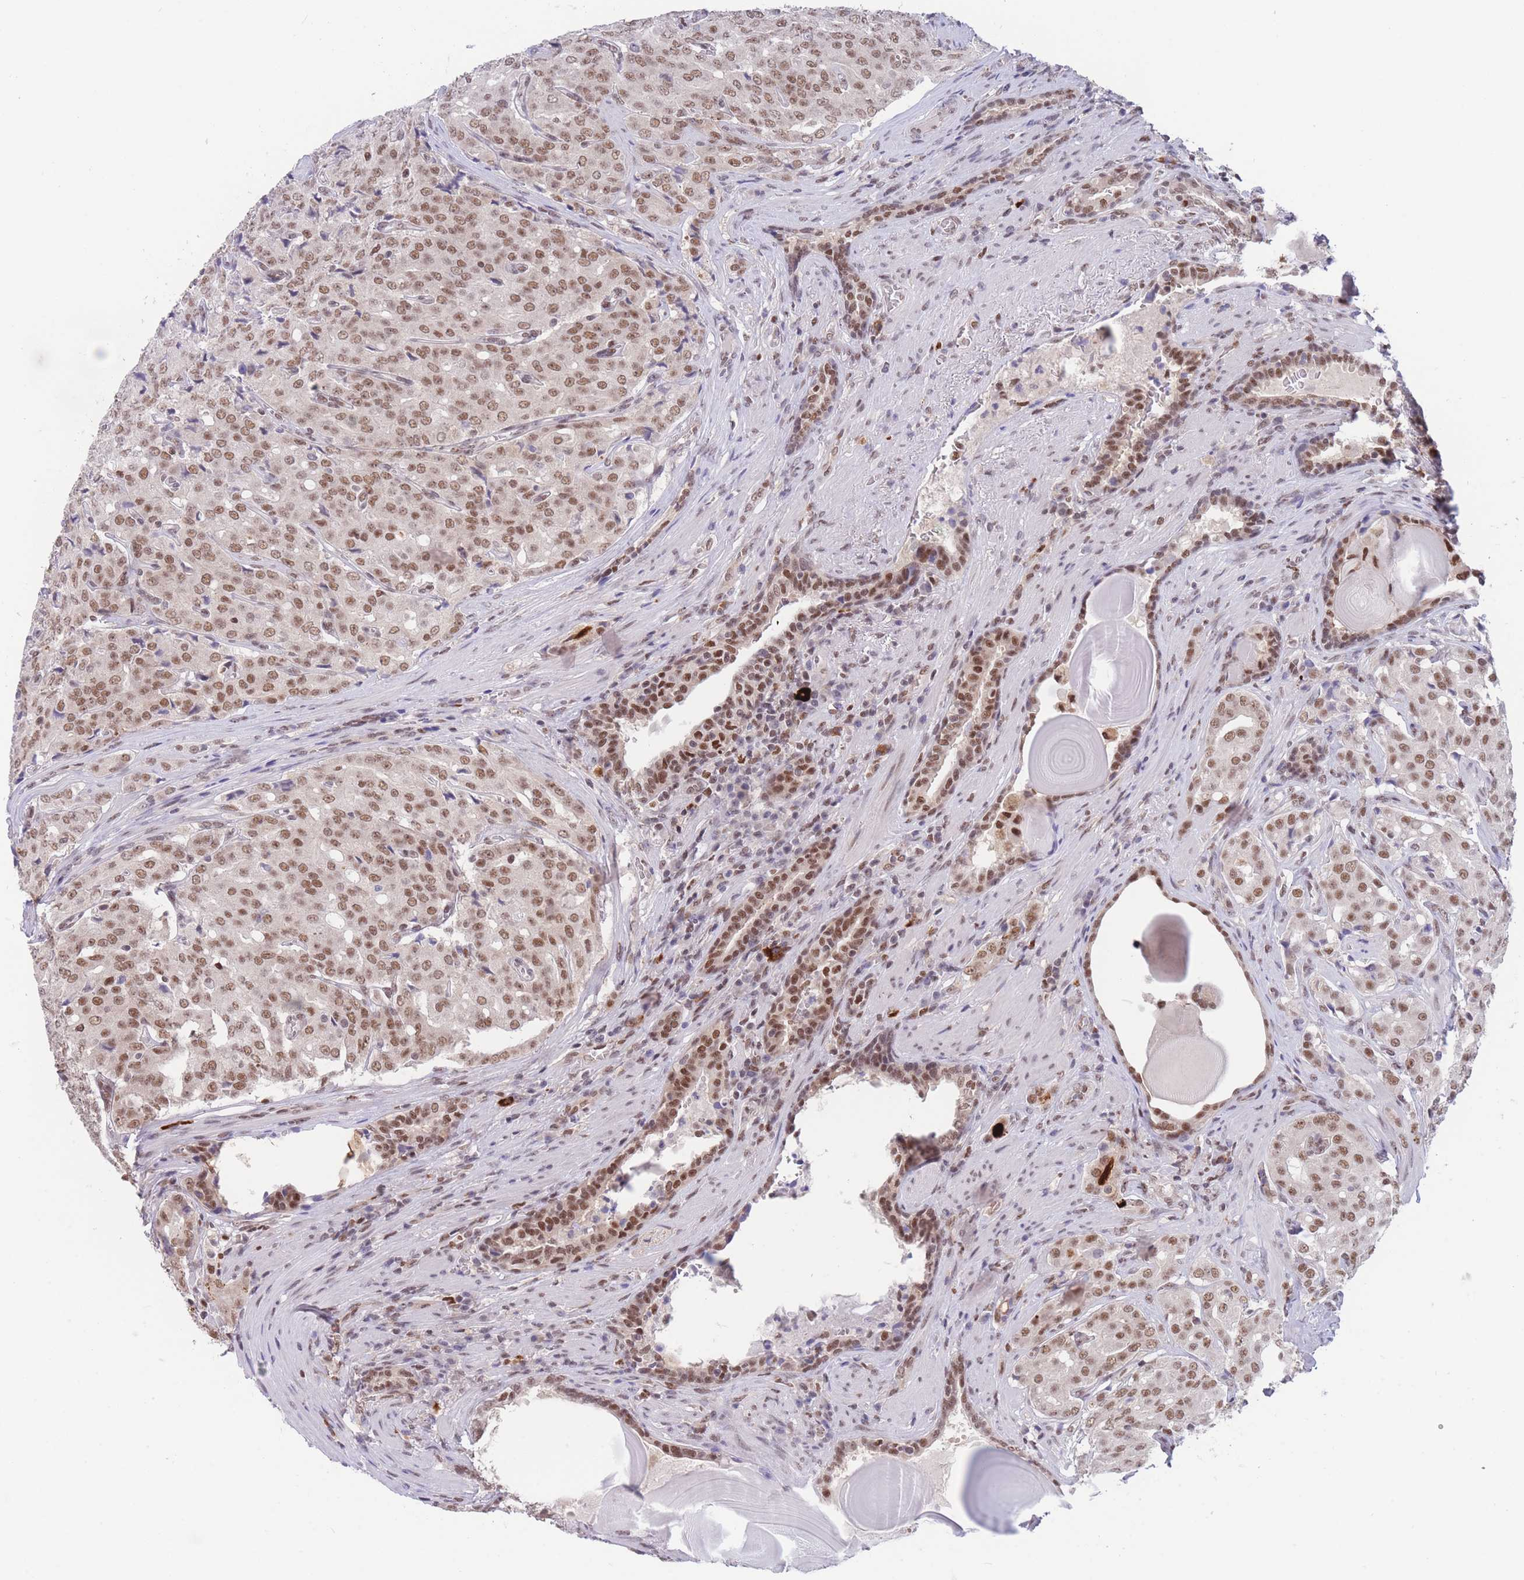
{"staining": {"intensity": "moderate", "quantity": ">75%", "location": "nuclear"}, "tissue": "prostate cancer", "cell_type": "Tumor cells", "image_type": "cancer", "snomed": [{"axis": "morphology", "description": "Adenocarcinoma, High grade"}, {"axis": "topography", "description": "Prostate"}], "caption": "Prostate cancer stained with a brown dye demonstrates moderate nuclear positive expression in about >75% of tumor cells.", "gene": "SMAD9", "patient": {"sex": "male", "age": 68}}